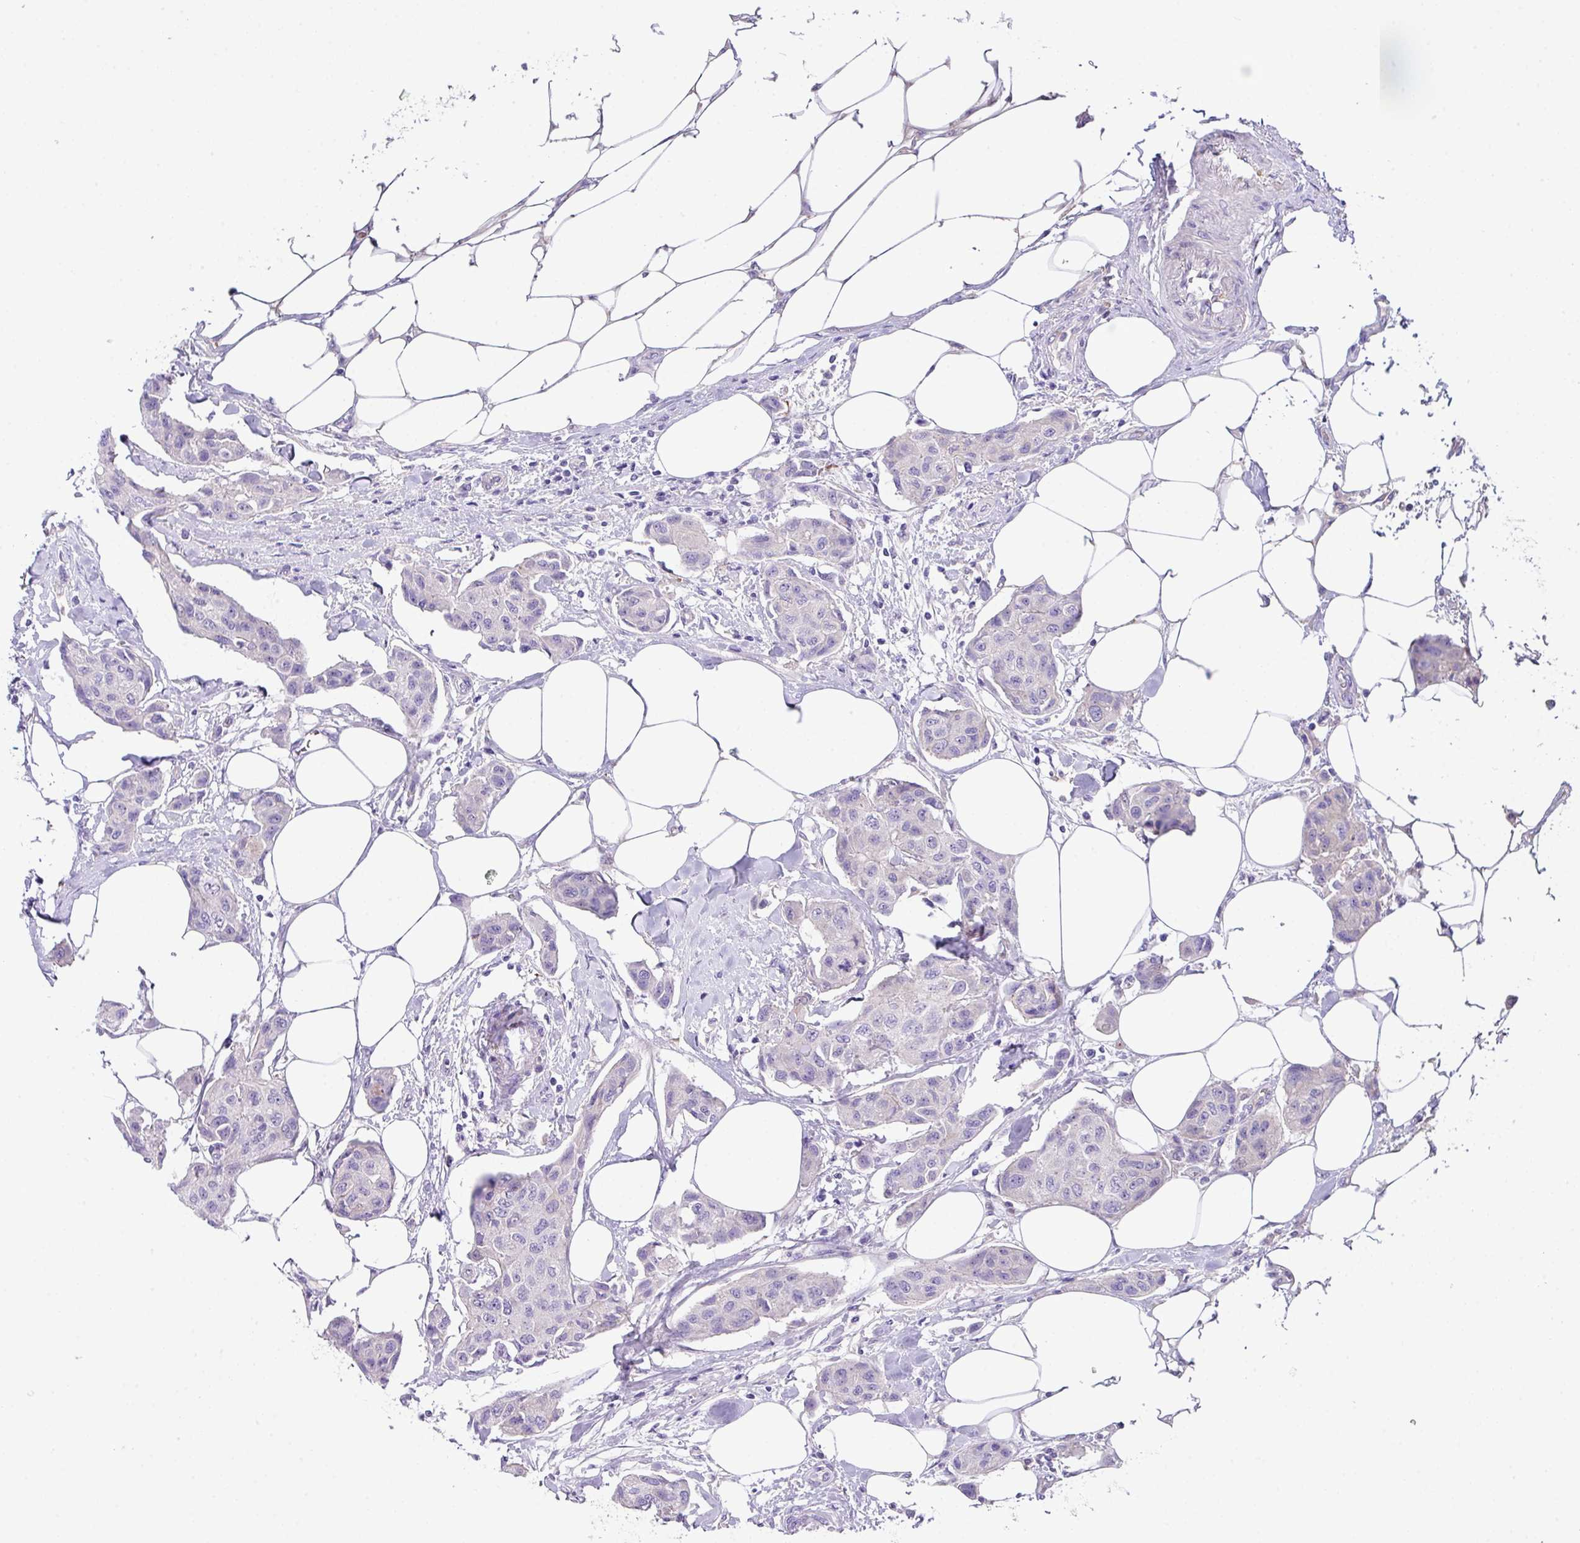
{"staining": {"intensity": "negative", "quantity": "none", "location": "none"}, "tissue": "breast cancer", "cell_type": "Tumor cells", "image_type": "cancer", "snomed": [{"axis": "morphology", "description": "Duct carcinoma"}, {"axis": "topography", "description": "Breast"}, {"axis": "topography", "description": "Lymph node"}], "caption": "This is a photomicrograph of immunohistochemistry (IHC) staining of infiltrating ductal carcinoma (breast), which shows no positivity in tumor cells. (DAB (3,3'-diaminobenzidine) immunohistochemistry (IHC) visualized using brightfield microscopy, high magnification).", "gene": "DNAL1", "patient": {"sex": "female", "age": 80}}